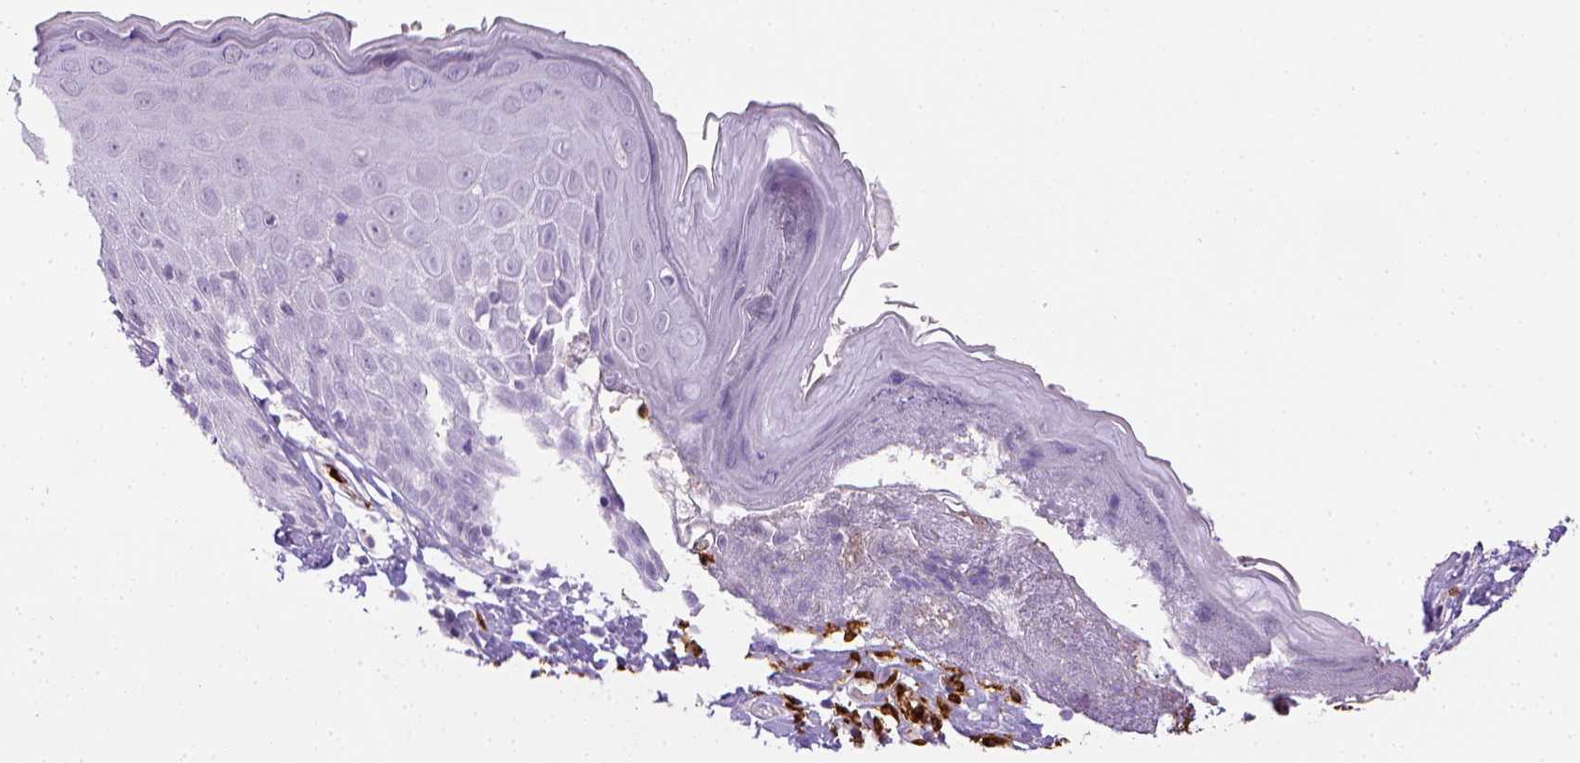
{"staining": {"intensity": "negative", "quantity": "none", "location": "none"}, "tissue": "skin", "cell_type": "Epidermal cells", "image_type": "normal", "snomed": [{"axis": "morphology", "description": "Normal tissue, NOS"}, {"axis": "topography", "description": "Vulva"}], "caption": "Immunohistochemistry (IHC) of unremarkable human skin displays no expression in epidermal cells.", "gene": "ITGAM", "patient": {"sex": "female", "age": 68}}